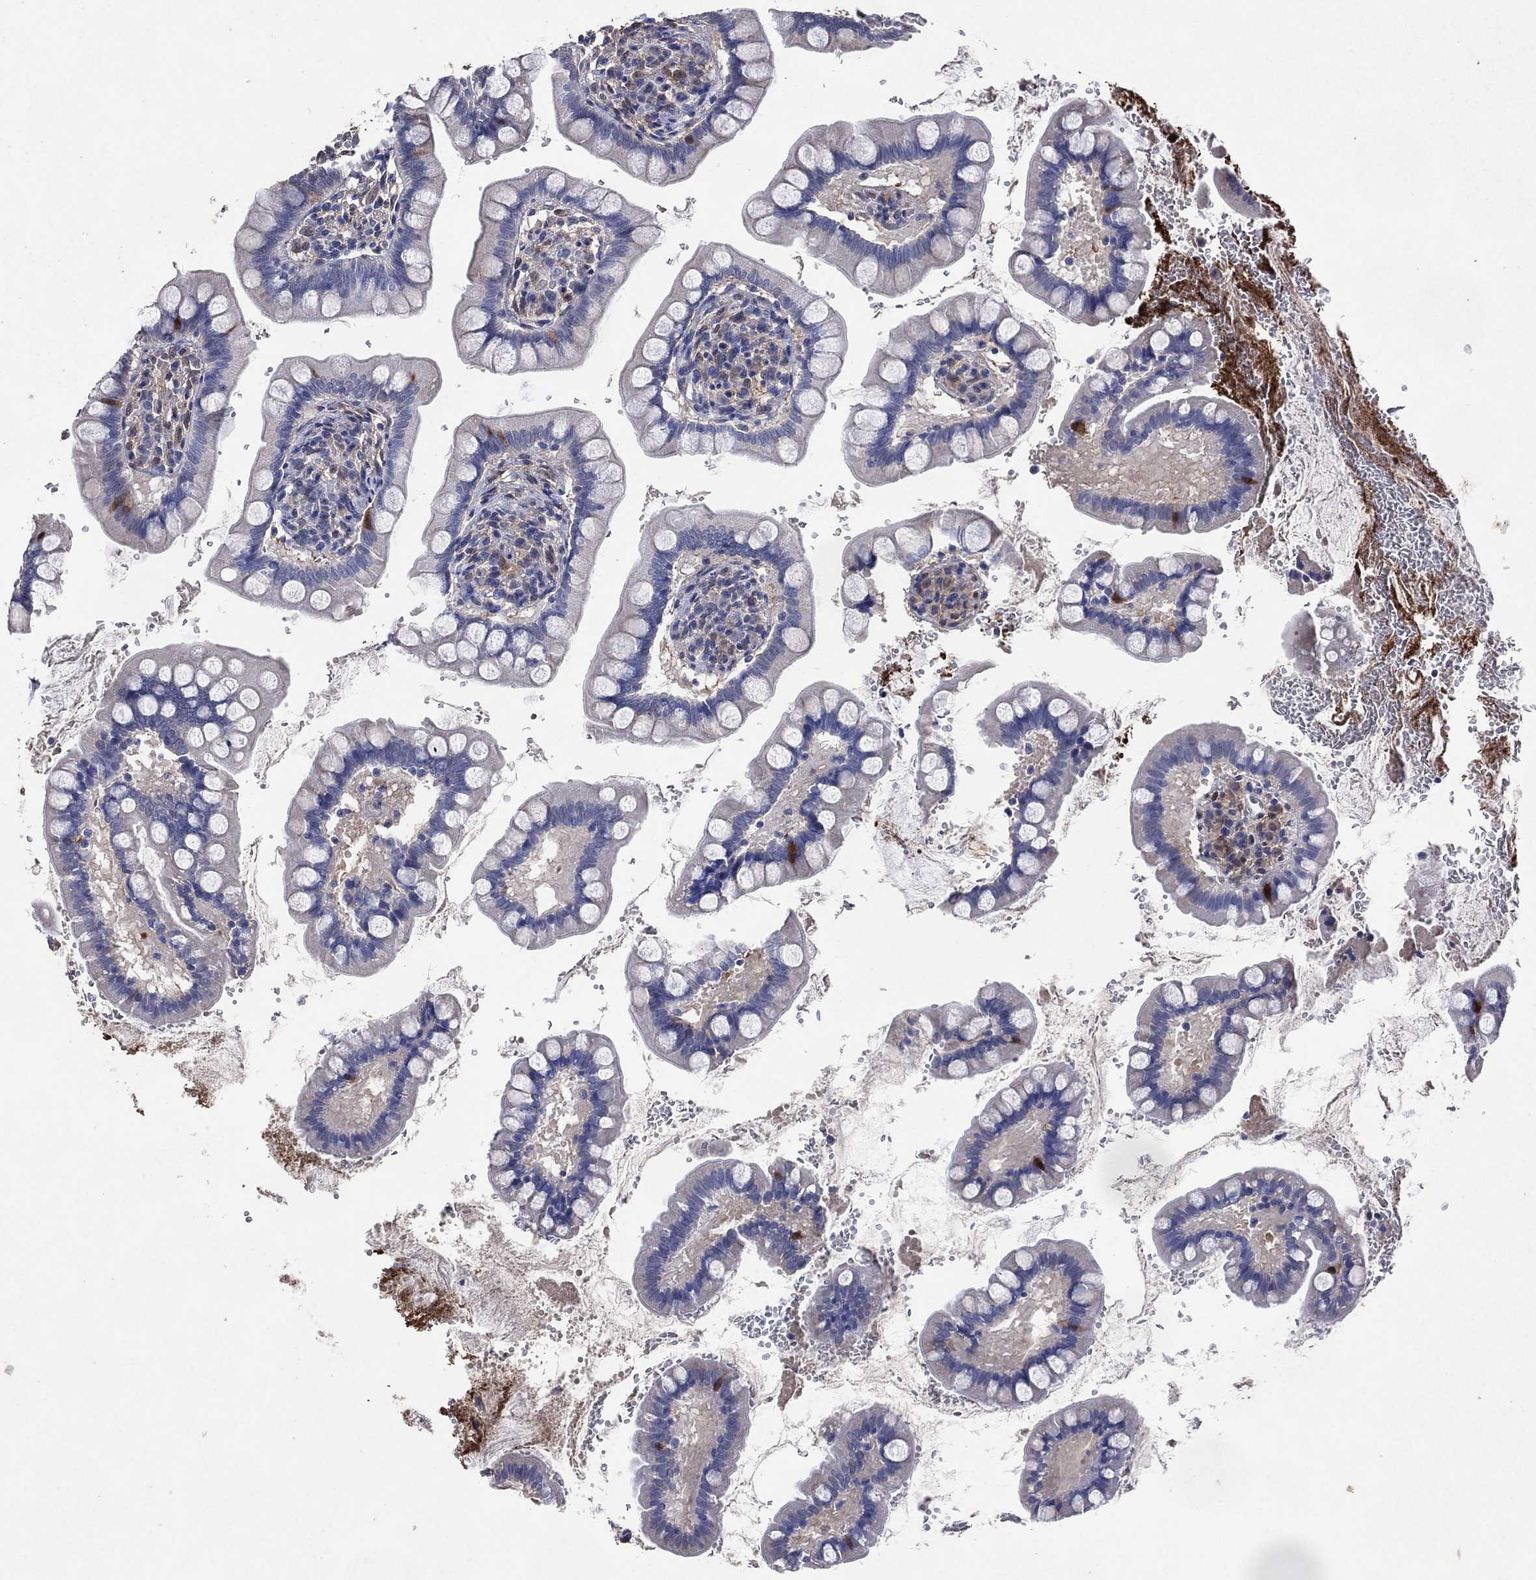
{"staining": {"intensity": "negative", "quantity": "none", "location": "none"}, "tissue": "small intestine", "cell_type": "Glandular cells", "image_type": "normal", "snomed": [{"axis": "morphology", "description": "Normal tissue, NOS"}, {"axis": "topography", "description": "Small intestine"}], "caption": "Immunohistochemistry (IHC) histopathology image of unremarkable small intestine: human small intestine stained with DAB (3,3'-diaminobenzidine) shows no significant protein staining in glandular cells.", "gene": "AK1", "patient": {"sex": "female", "age": 56}}